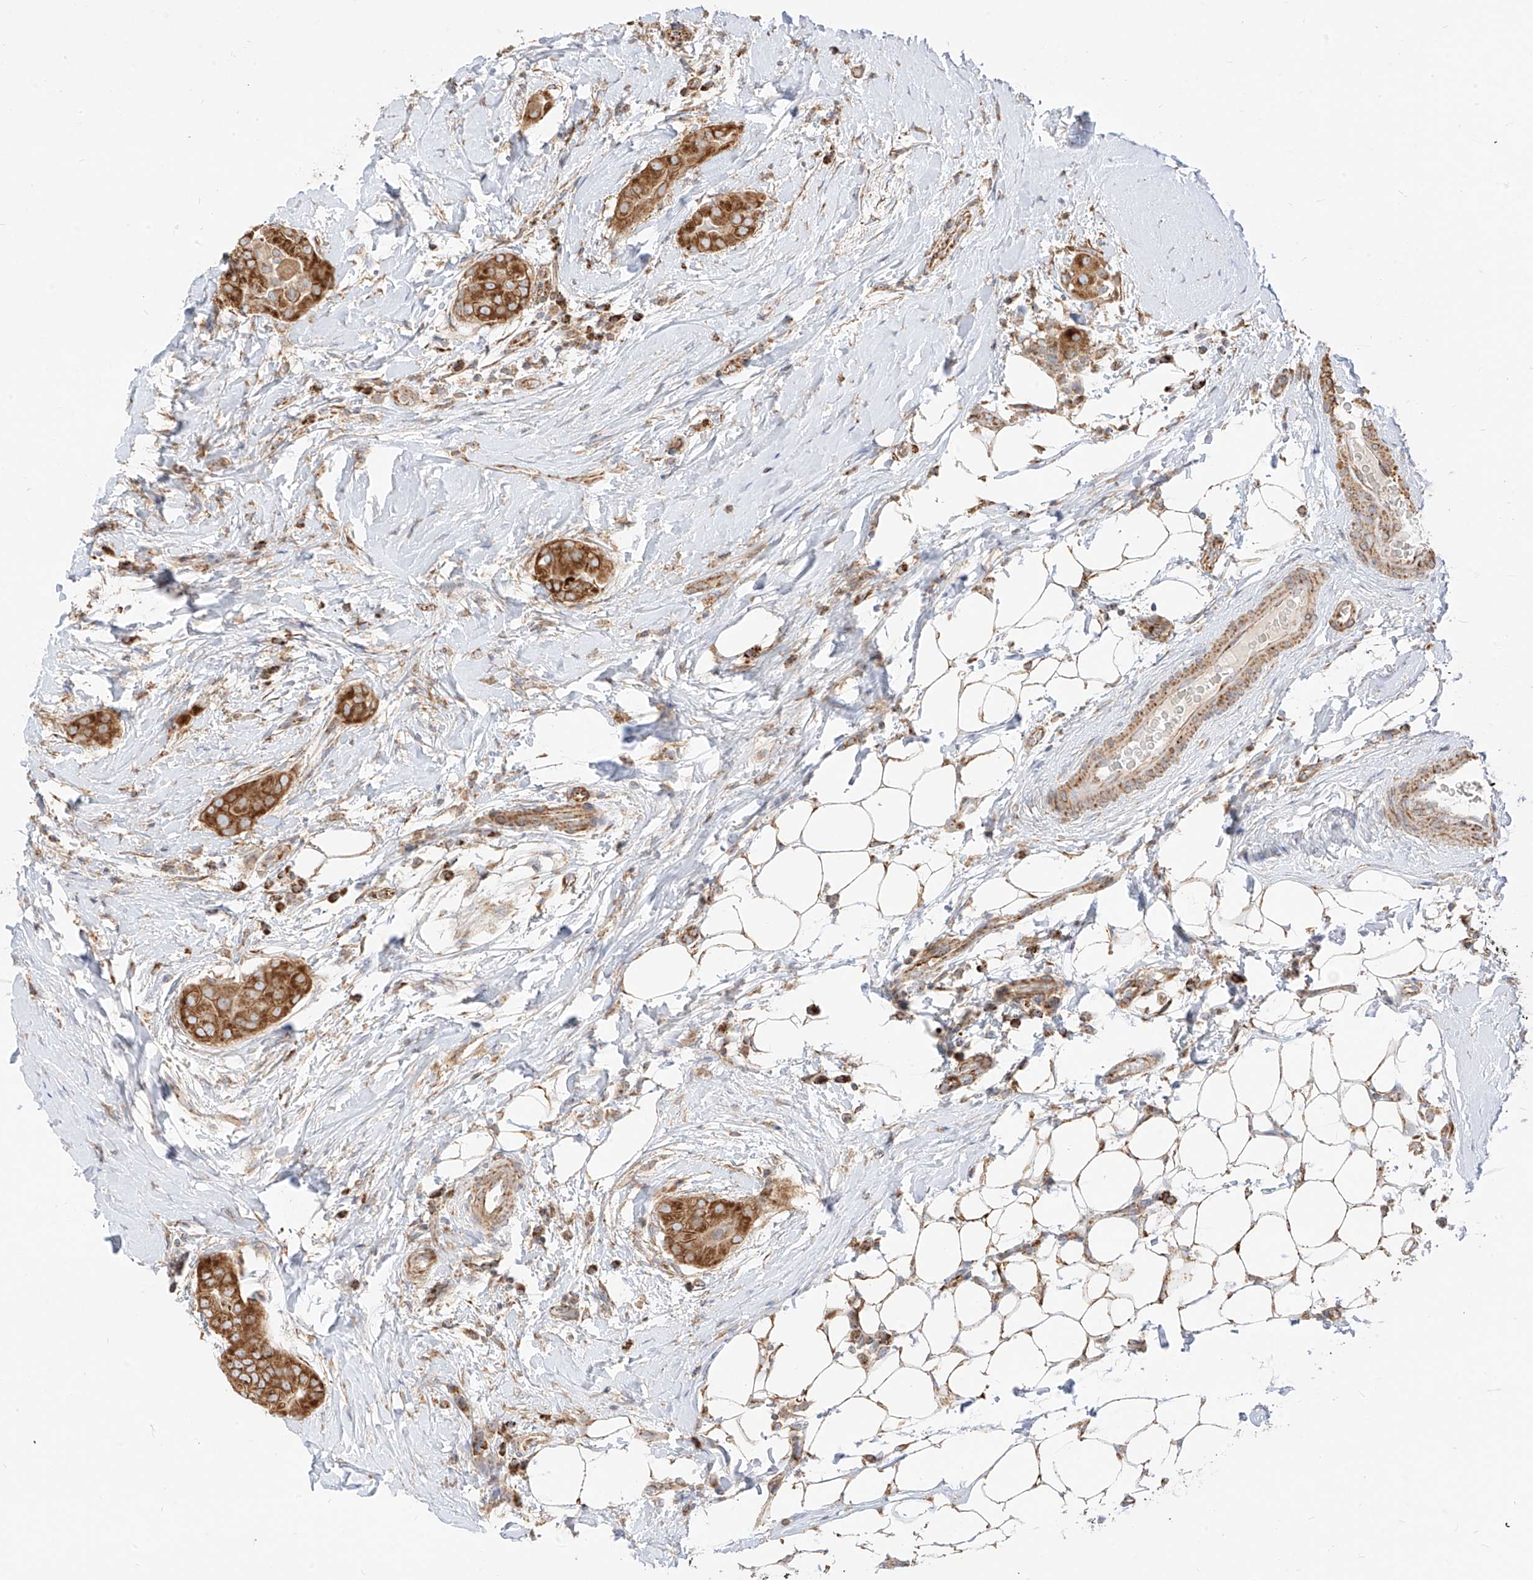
{"staining": {"intensity": "strong", "quantity": ">75%", "location": "cytoplasmic/membranous"}, "tissue": "thyroid cancer", "cell_type": "Tumor cells", "image_type": "cancer", "snomed": [{"axis": "morphology", "description": "Papillary adenocarcinoma, NOS"}, {"axis": "topography", "description": "Thyroid gland"}], "caption": "DAB immunohistochemical staining of human thyroid cancer exhibits strong cytoplasmic/membranous protein positivity in approximately >75% of tumor cells.", "gene": "PLCL1", "patient": {"sex": "male", "age": 33}}